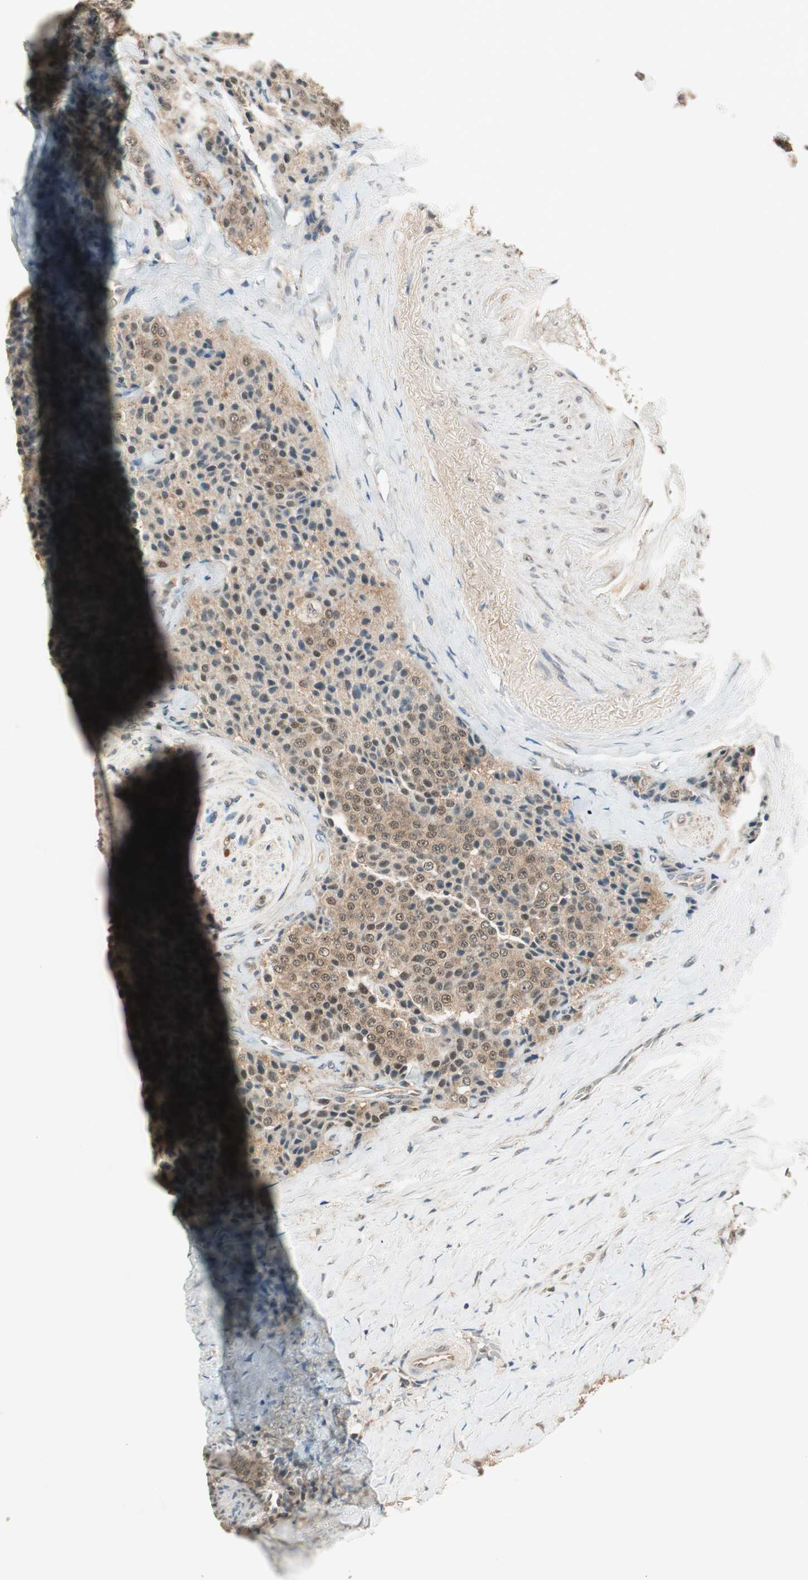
{"staining": {"intensity": "weak", "quantity": ">75%", "location": "cytoplasmic/membranous"}, "tissue": "carcinoid", "cell_type": "Tumor cells", "image_type": "cancer", "snomed": [{"axis": "morphology", "description": "Carcinoid, malignant, NOS"}, {"axis": "topography", "description": "Colon"}], "caption": "Carcinoid stained with DAB (3,3'-diaminobenzidine) IHC demonstrates low levels of weak cytoplasmic/membranous positivity in approximately >75% of tumor cells.", "gene": "USP5", "patient": {"sex": "female", "age": 61}}